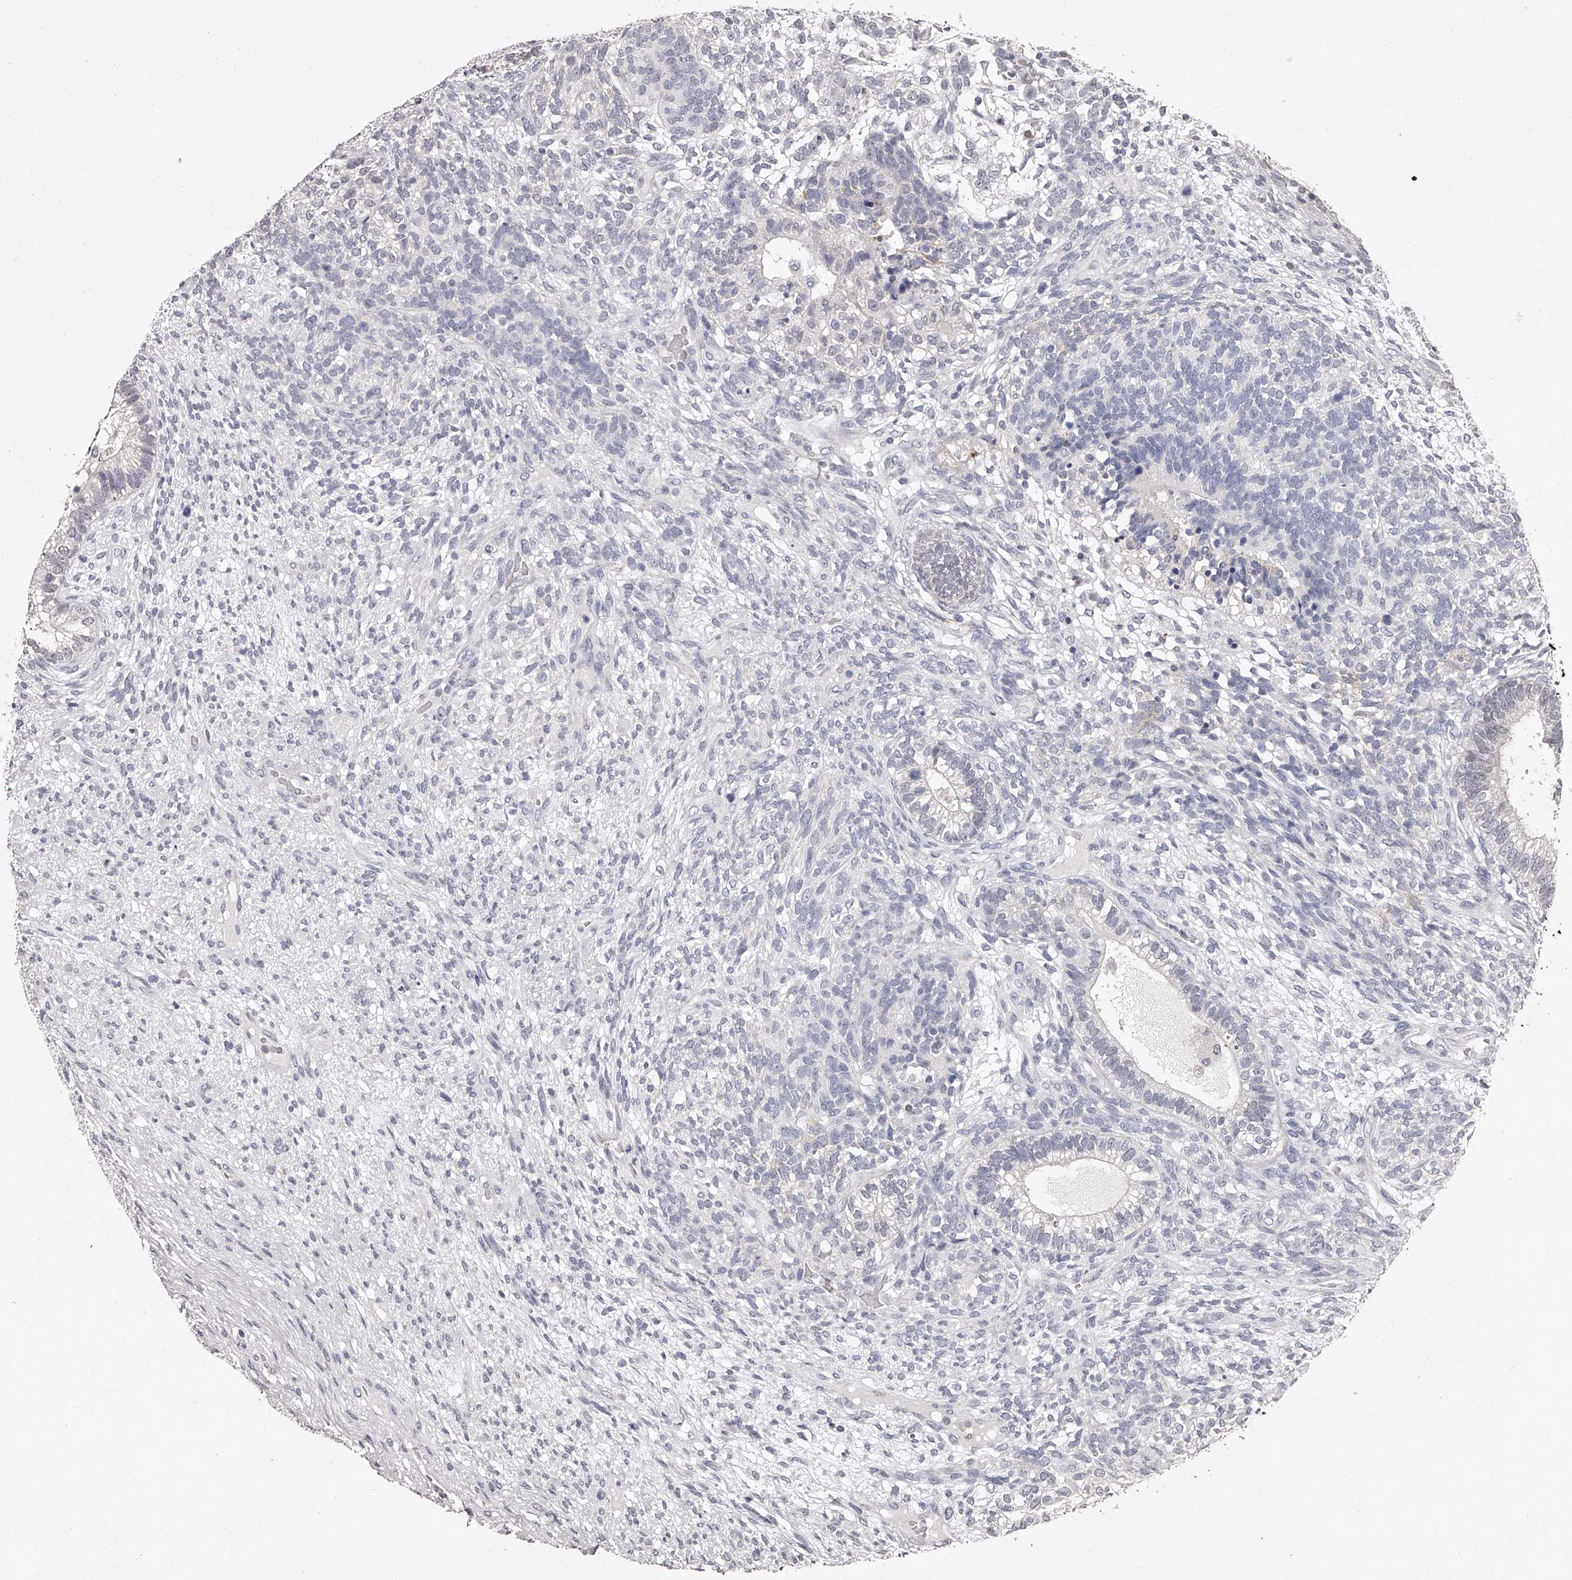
{"staining": {"intensity": "negative", "quantity": "none", "location": "none"}, "tissue": "testis cancer", "cell_type": "Tumor cells", "image_type": "cancer", "snomed": [{"axis": "morphology", "description": "Seminoma, NOS"}, {"axis": "morphology", "description": "Carcinoma, Embryonal, NOS"}, {"axis": "topography", "description": "Testis"}], "caption": "Tumor cells are negative for brown protein staining in testis cancer.", "gene": "NT5DC1", "patient": {"sex": "male", "age": 28}}